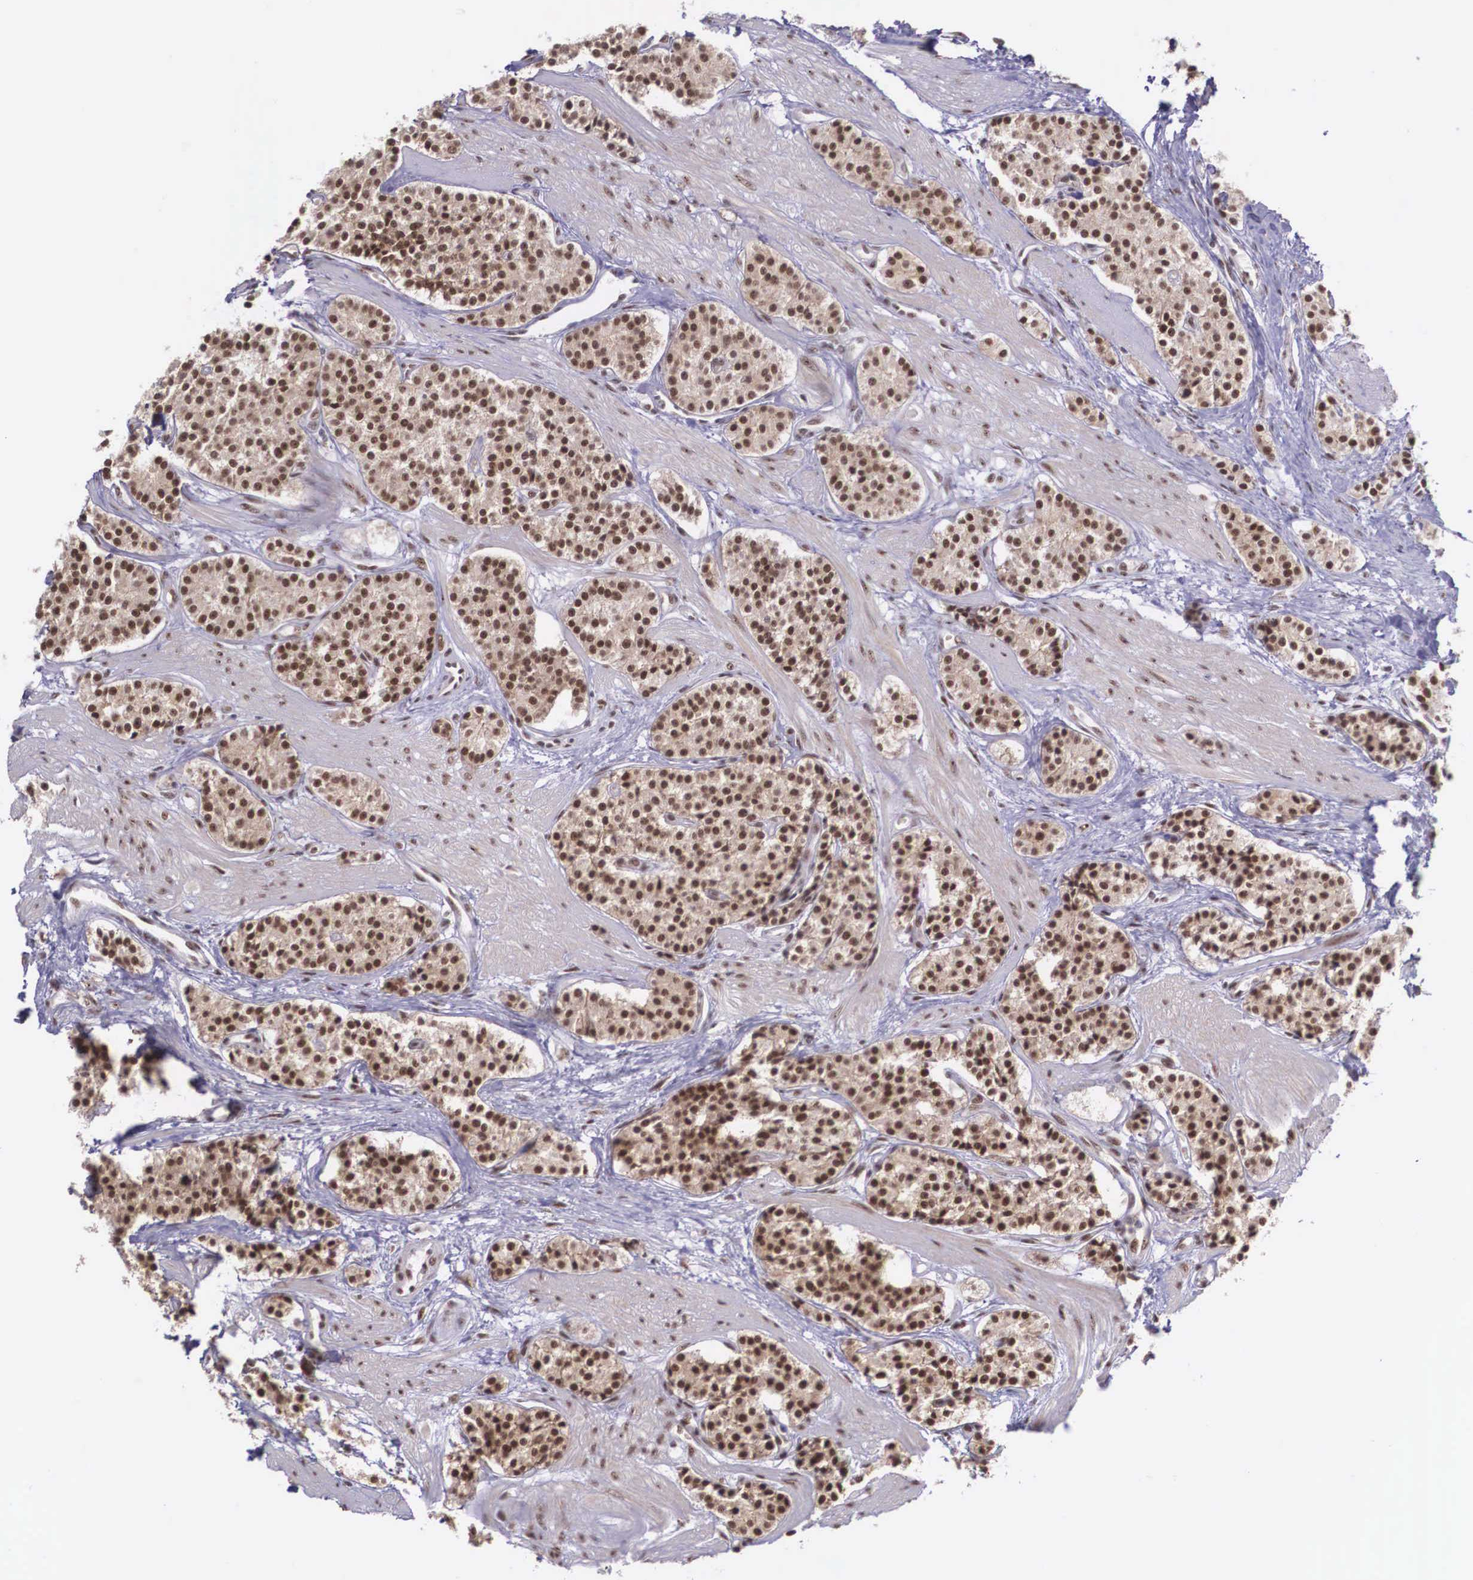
{"staining": {"intensity": "moderate", "quantity": ">75%", "location": "cytoplasmic/membranous,nuclear"}, "tissue": "carcinoid", "cell_type": "Tumor cells", "image_type": "cancer", "snomed": [{"axis": "morphology", "description": "Carcinoid, malignant, NOS"}, {"axis": "topography", "description": "Stomach"}], "caption": "A medium amount of moderate cytoplasmic/membranous and nuclear positivity is present in about >75% of tumor cells in carcinoid (malignant) tissue. (DAB (3,3'-diaminobenzidine) = brown stain, brightfield microscopy at high magnification).", "gene": "POLR2F", "patient": {"sex": "female", "age": 76}}